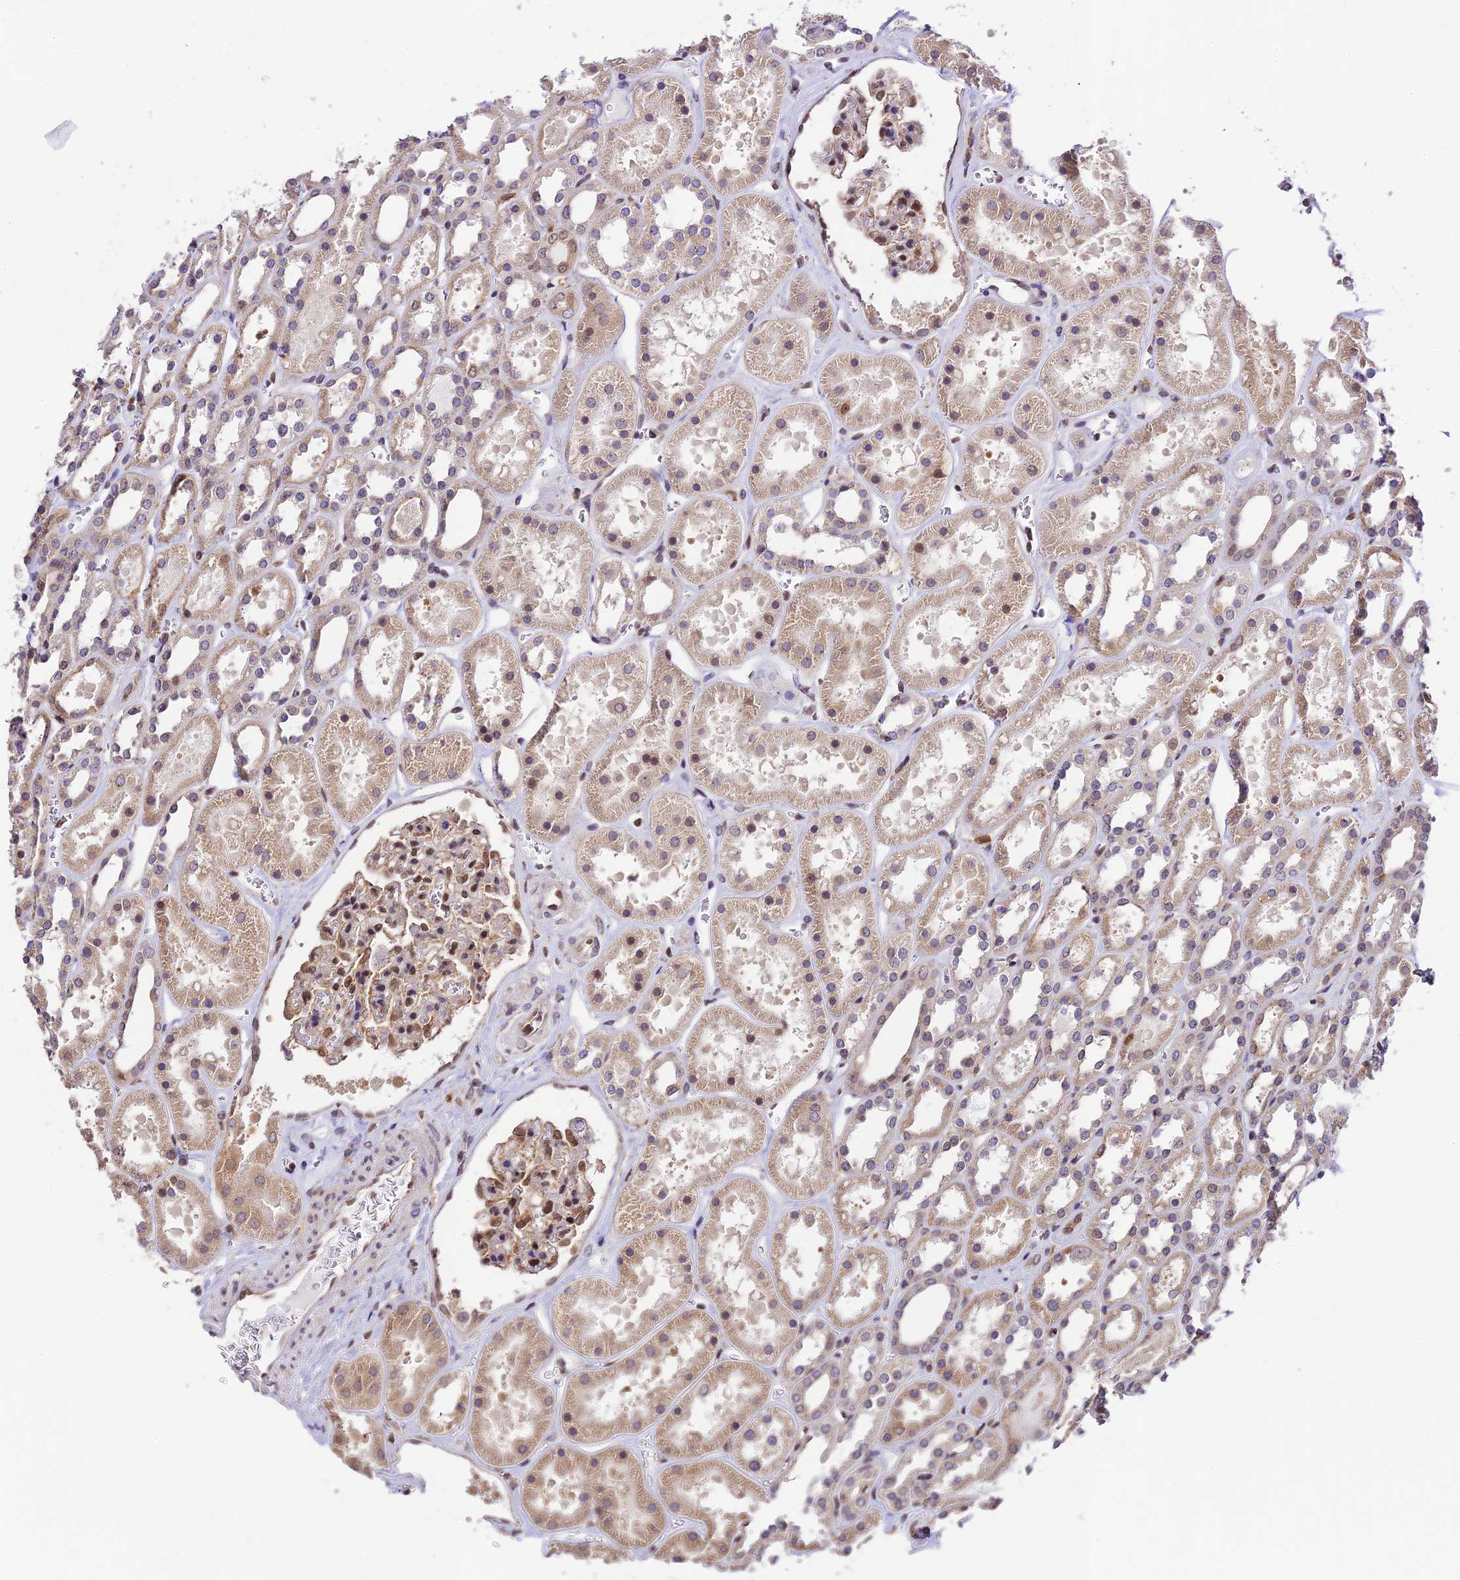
{"staining": {"intensity": "moderate", "quantity": ">75%", "location": "nuclear"}, "tissue": "kidney", "cell_type": "Cells in glomeruli", "image_type": "normal", "snomed": [{"axis": "morphology", "description": "Normal tissue, NOS"}, {"axis": "topography", "description": "Kidney"}], "caption": "Immunohistochemistry (IHC) image of benign kidney: human kidney stained using immunohistochemistry (IHC) reveals medium levels of moderate protein expression localized specifically in the nuclear of cells in glomeruli, appearing as a nuclear brown color.", "gene": "TRIM22", "patient": {"sex": "female", "age": 41}}